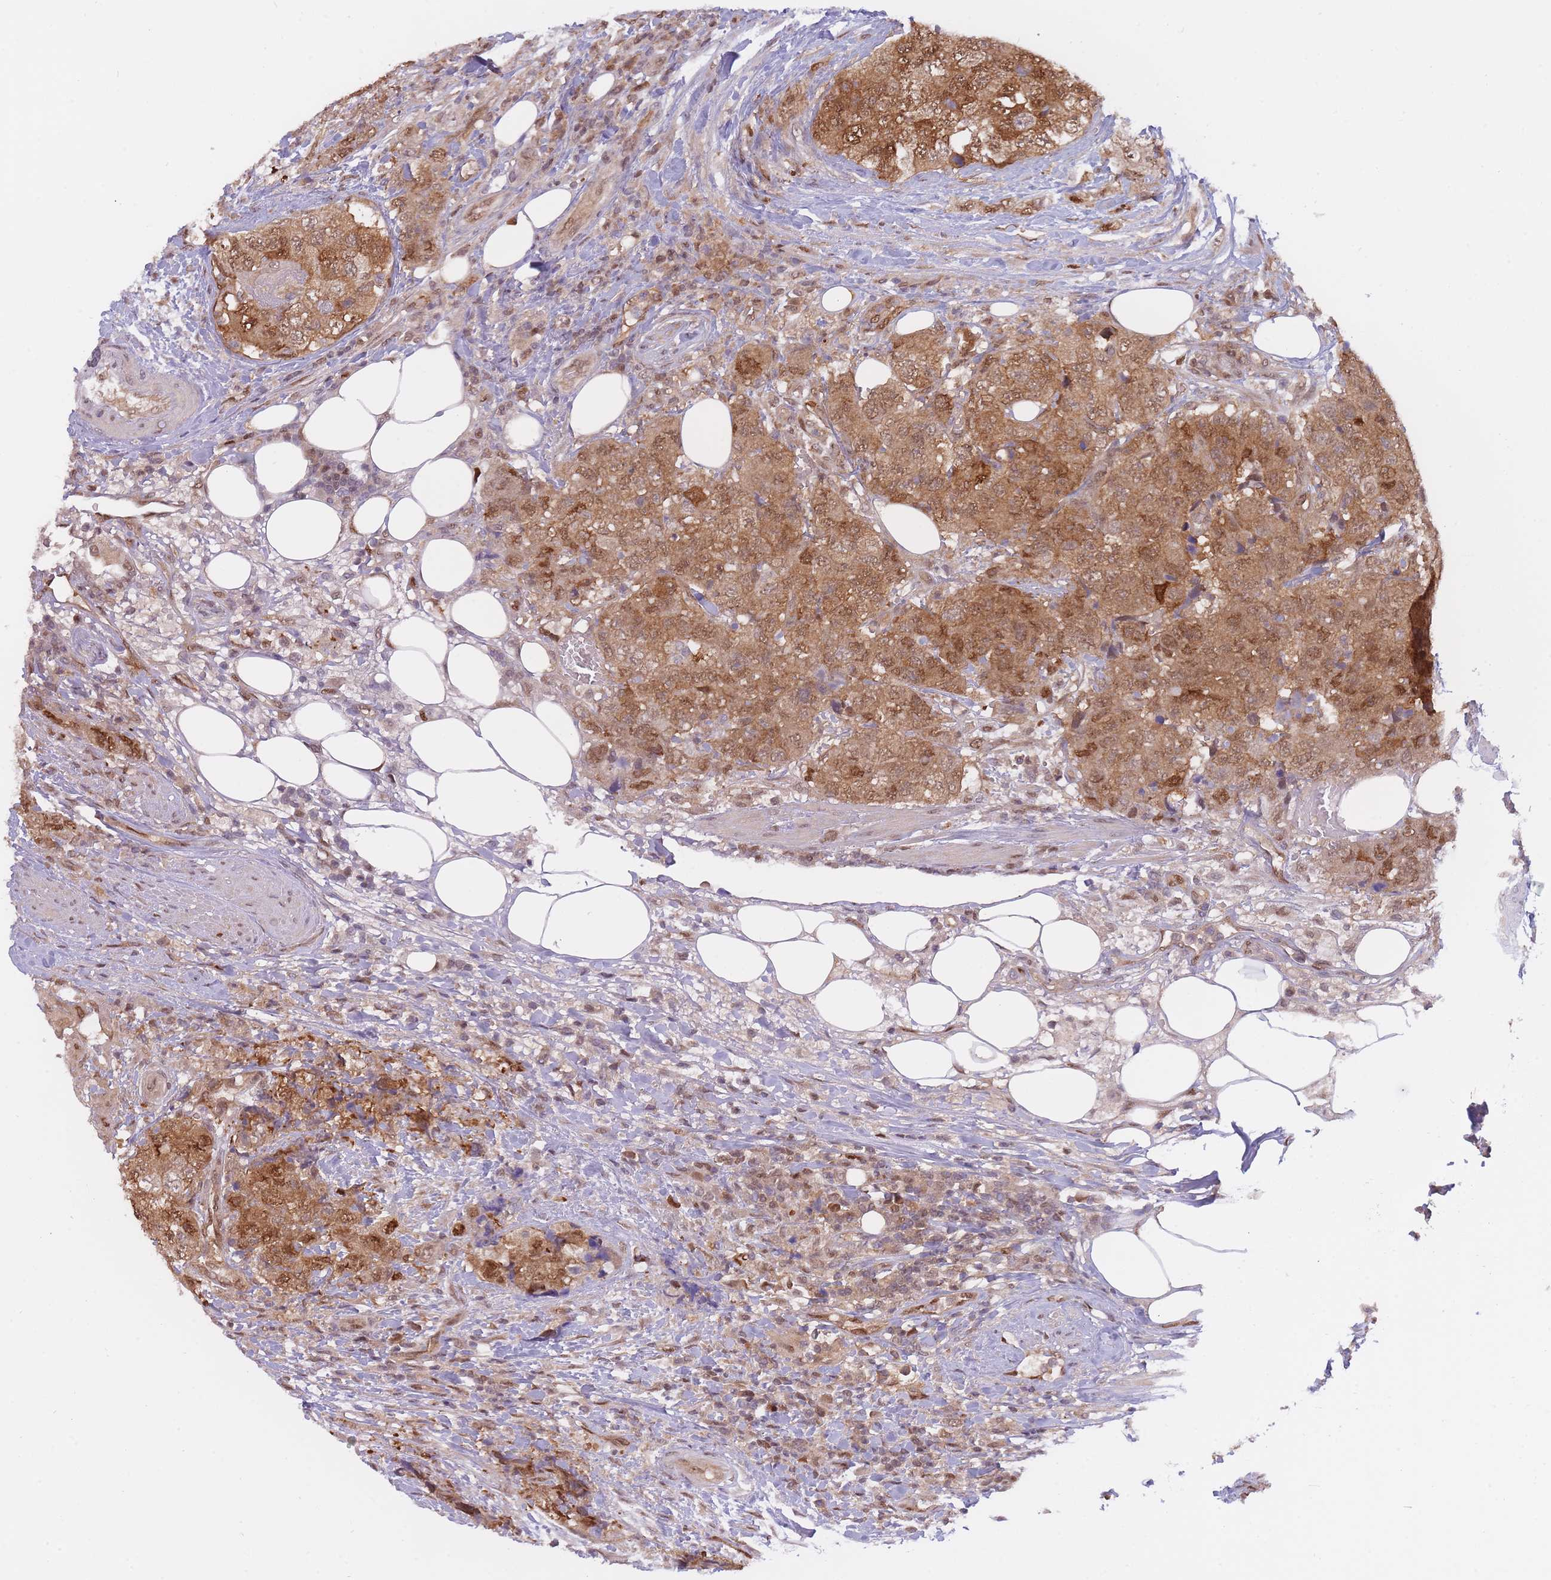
{"staining": {"intensity": "moderate", "quantity": ">75%", "location": "cytoplasmic/membranous,nuclear"}, "tissue": "urothelial cancer", "cell_type": "Tumor cells", "image_type": "cancer", "snomed": [{"axis": "morphology", "description": "Urothelial carcinoma, High grade"}, {"axis": "topography", "description": "Urinary bladder"}], "caption": "High-grade urothelial carcinoma was stained to show a protein in brown. There is medium levels of moderate cytoplasmic/membranous and nuclear staining in about >75% of tumor cells. Immunohistochemistry (ihc) stains the protein of interest in brown and the nuclei are stained blue.", "gene": "NSFL1C", "patient": {"sex": "female", "age": 78}}